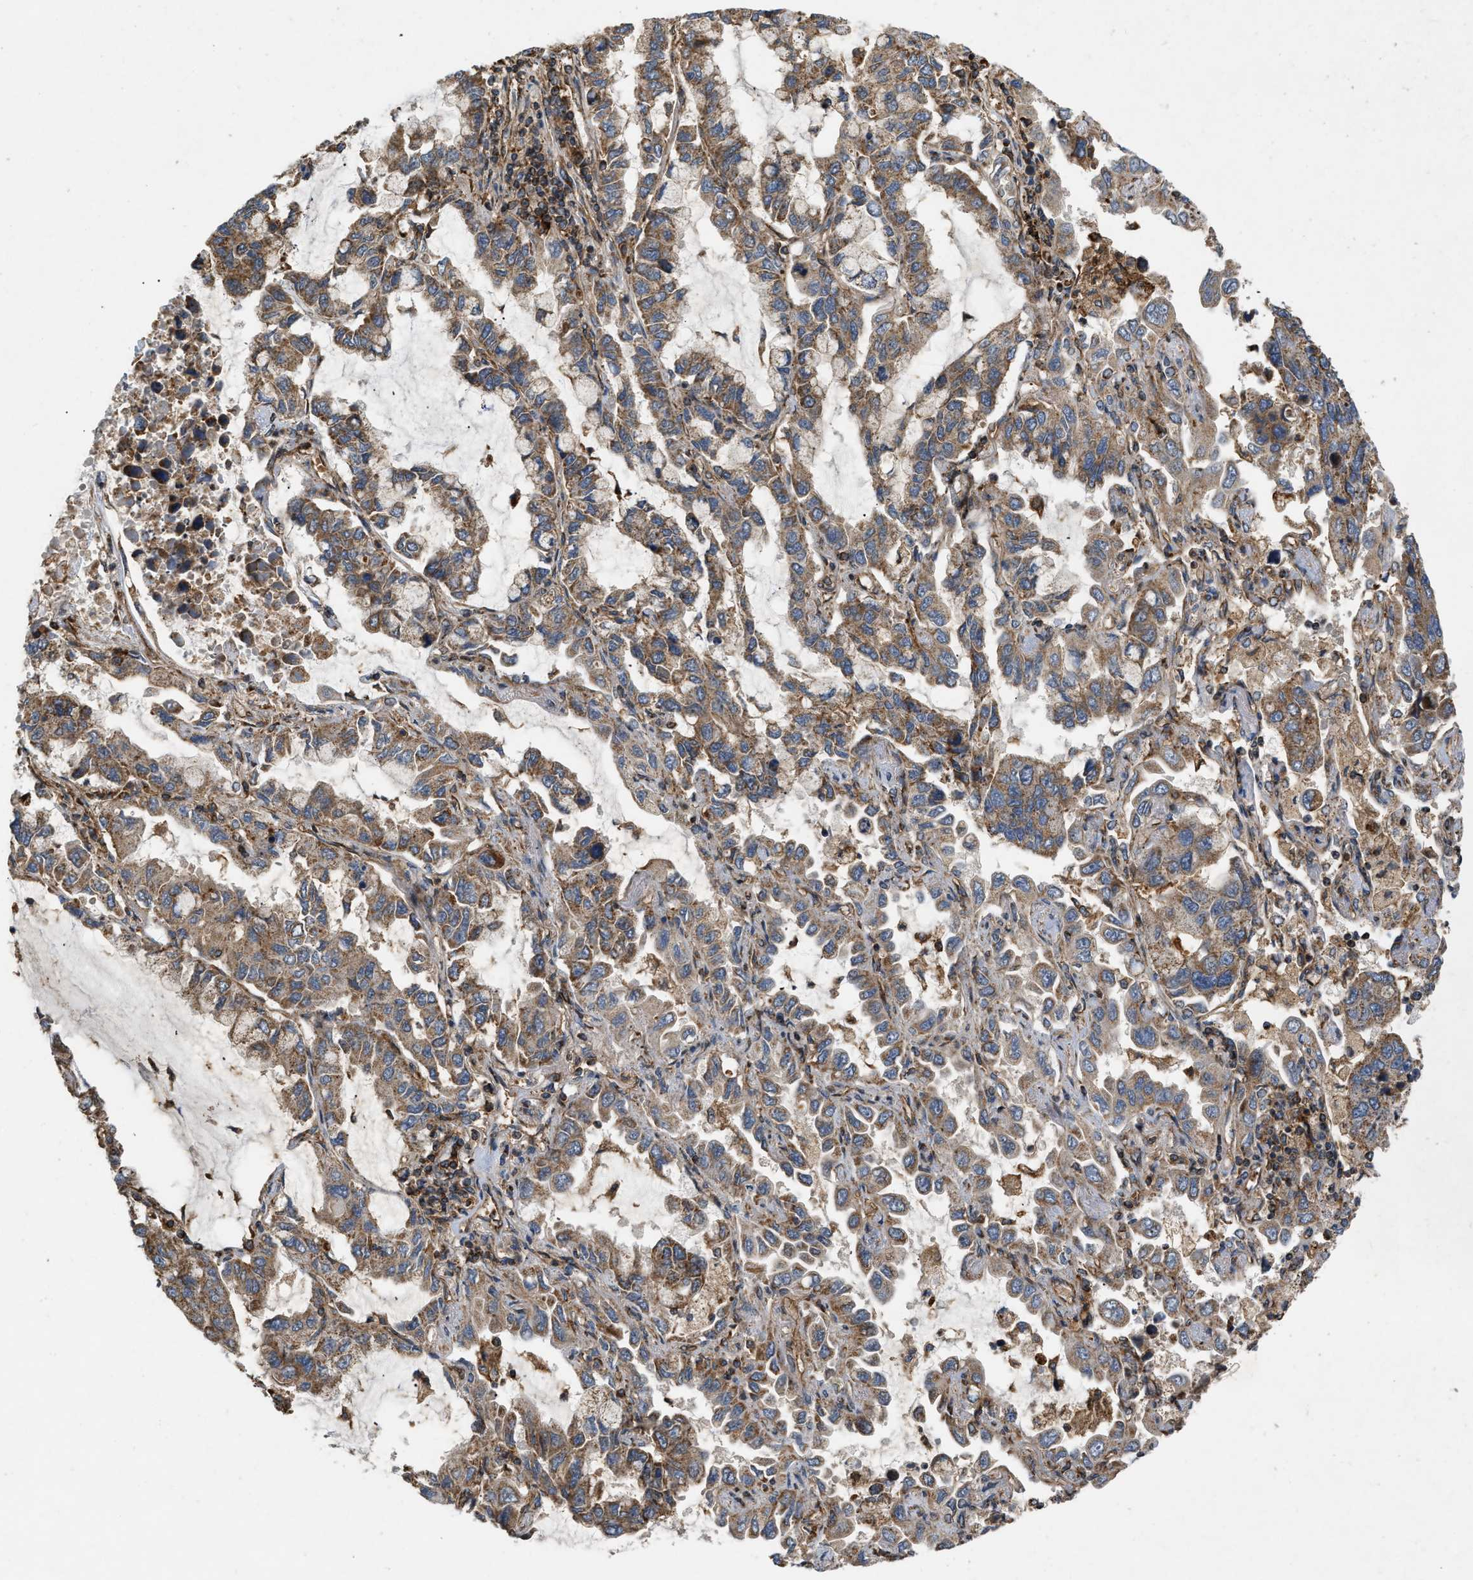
{"staining": {"intensity": "moderate", "quantity": ">75%", "location": "cytoplasmic/membranous"}, "tissue": "lung cancer", "cell_type": "Tumor cells", "image_type": "cancer", "snomed": [{"axis": "morphology", "description": "Adenocarcinoma, NOS"}, {"axis": "topography", "description": "Lung"}], "caption": "Protein expression analysis of lung adenocarcinoma demonstrates moderate cytoplasmic/membranous expression in approximately >75% of tumor cells.", "gene": "GNB4", "patient": {"sex": "male", "age": 64}}